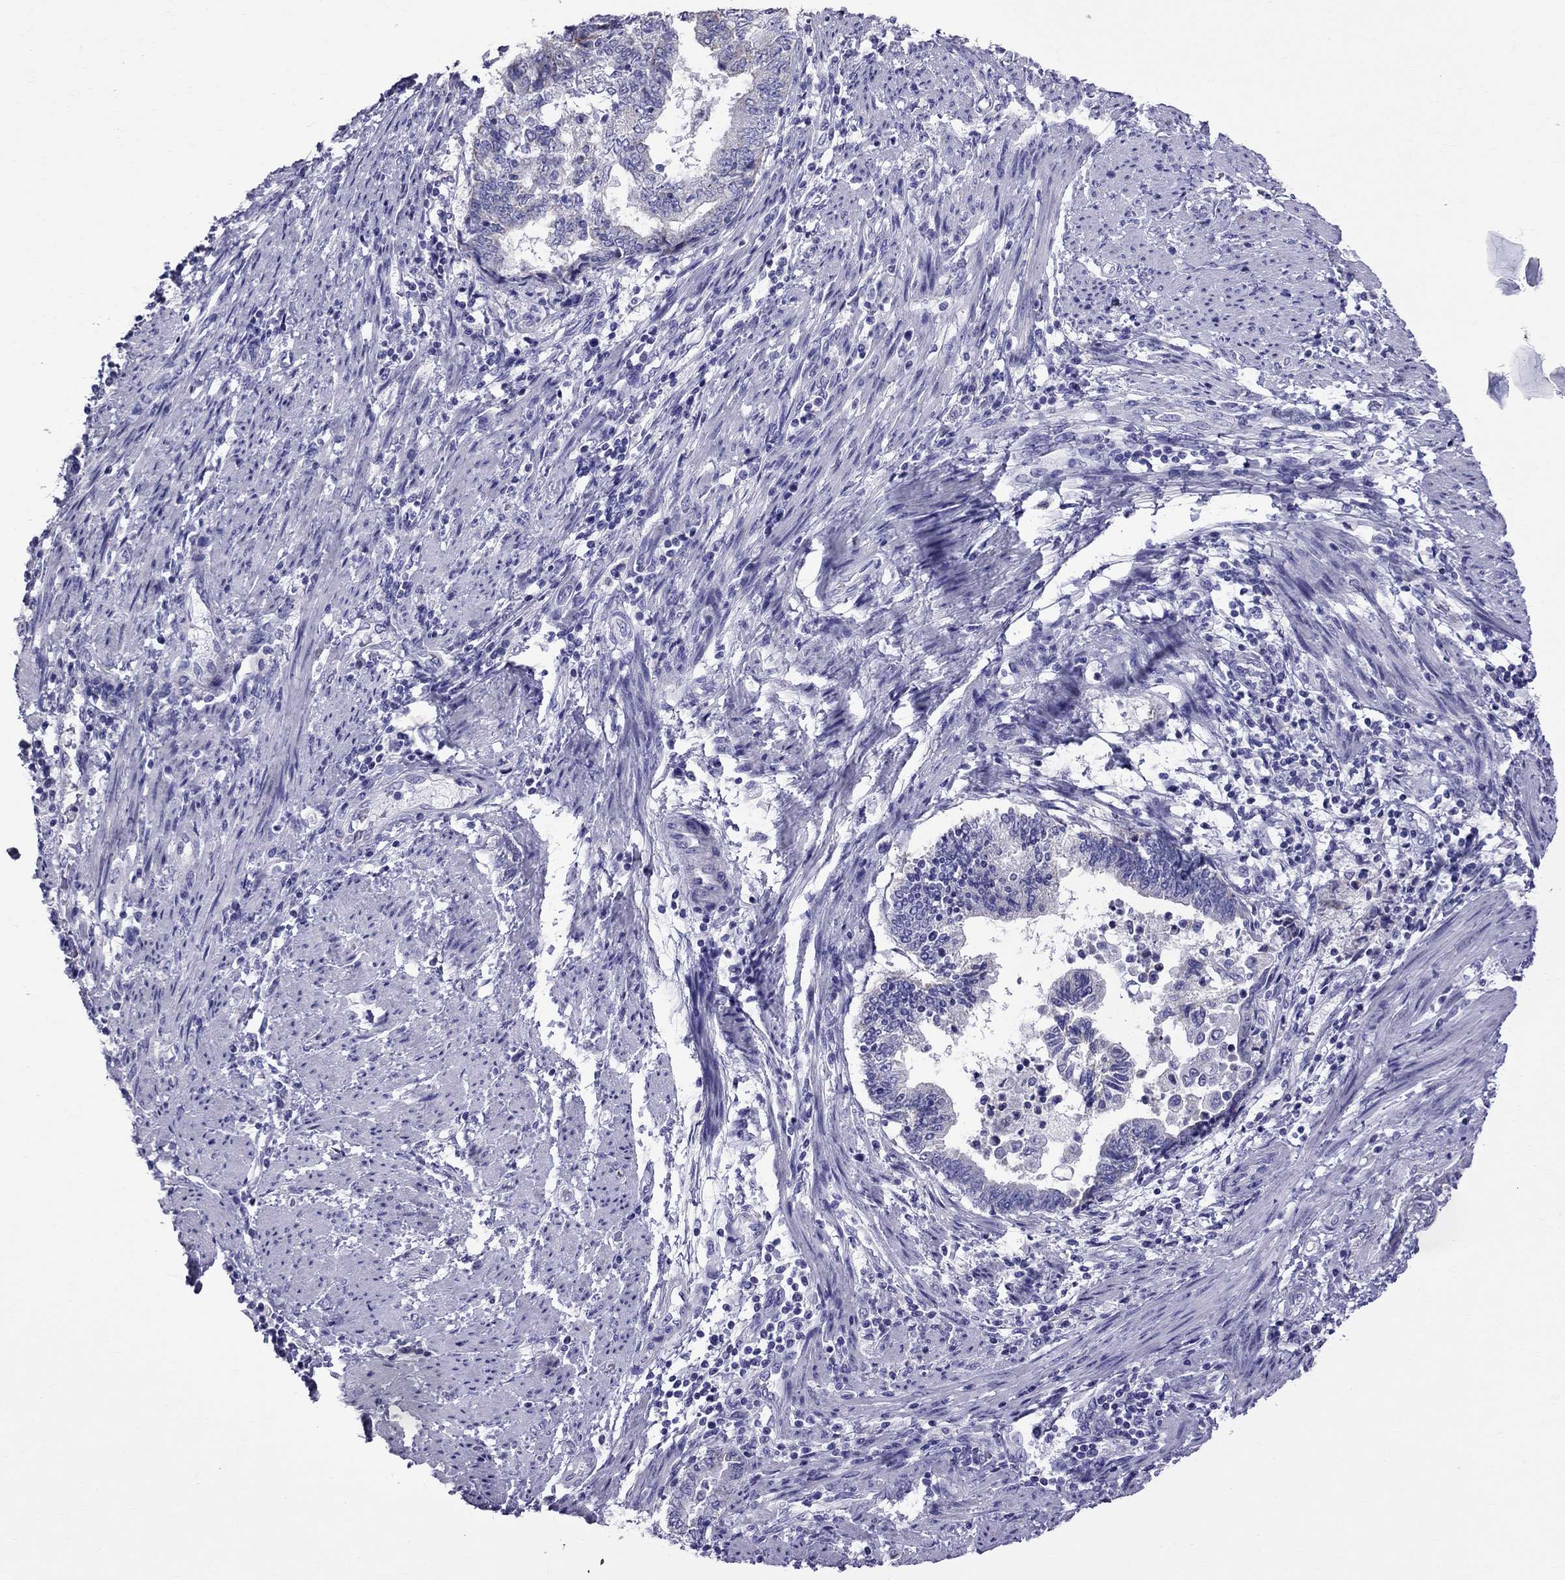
{"staining": {"intensity": "negative", "quantity": "none", "location": "none"}, "tissue": "endometrial cancer", "cell_type": "Tumor cells", "image_type": "cancer", "snomed": [{"axis": "morphology", "description": "Adenocarcinoma, NOS"}, {"axis": "topography", "description": "Endometrium"}], "caption": "The immunohistochemistry histopathology image has no significant expression in tumor cells of endometrial adenocarcinoma tissue.", "gene": "TTLL13", "patient": {"sex": "female", "age": 65}}